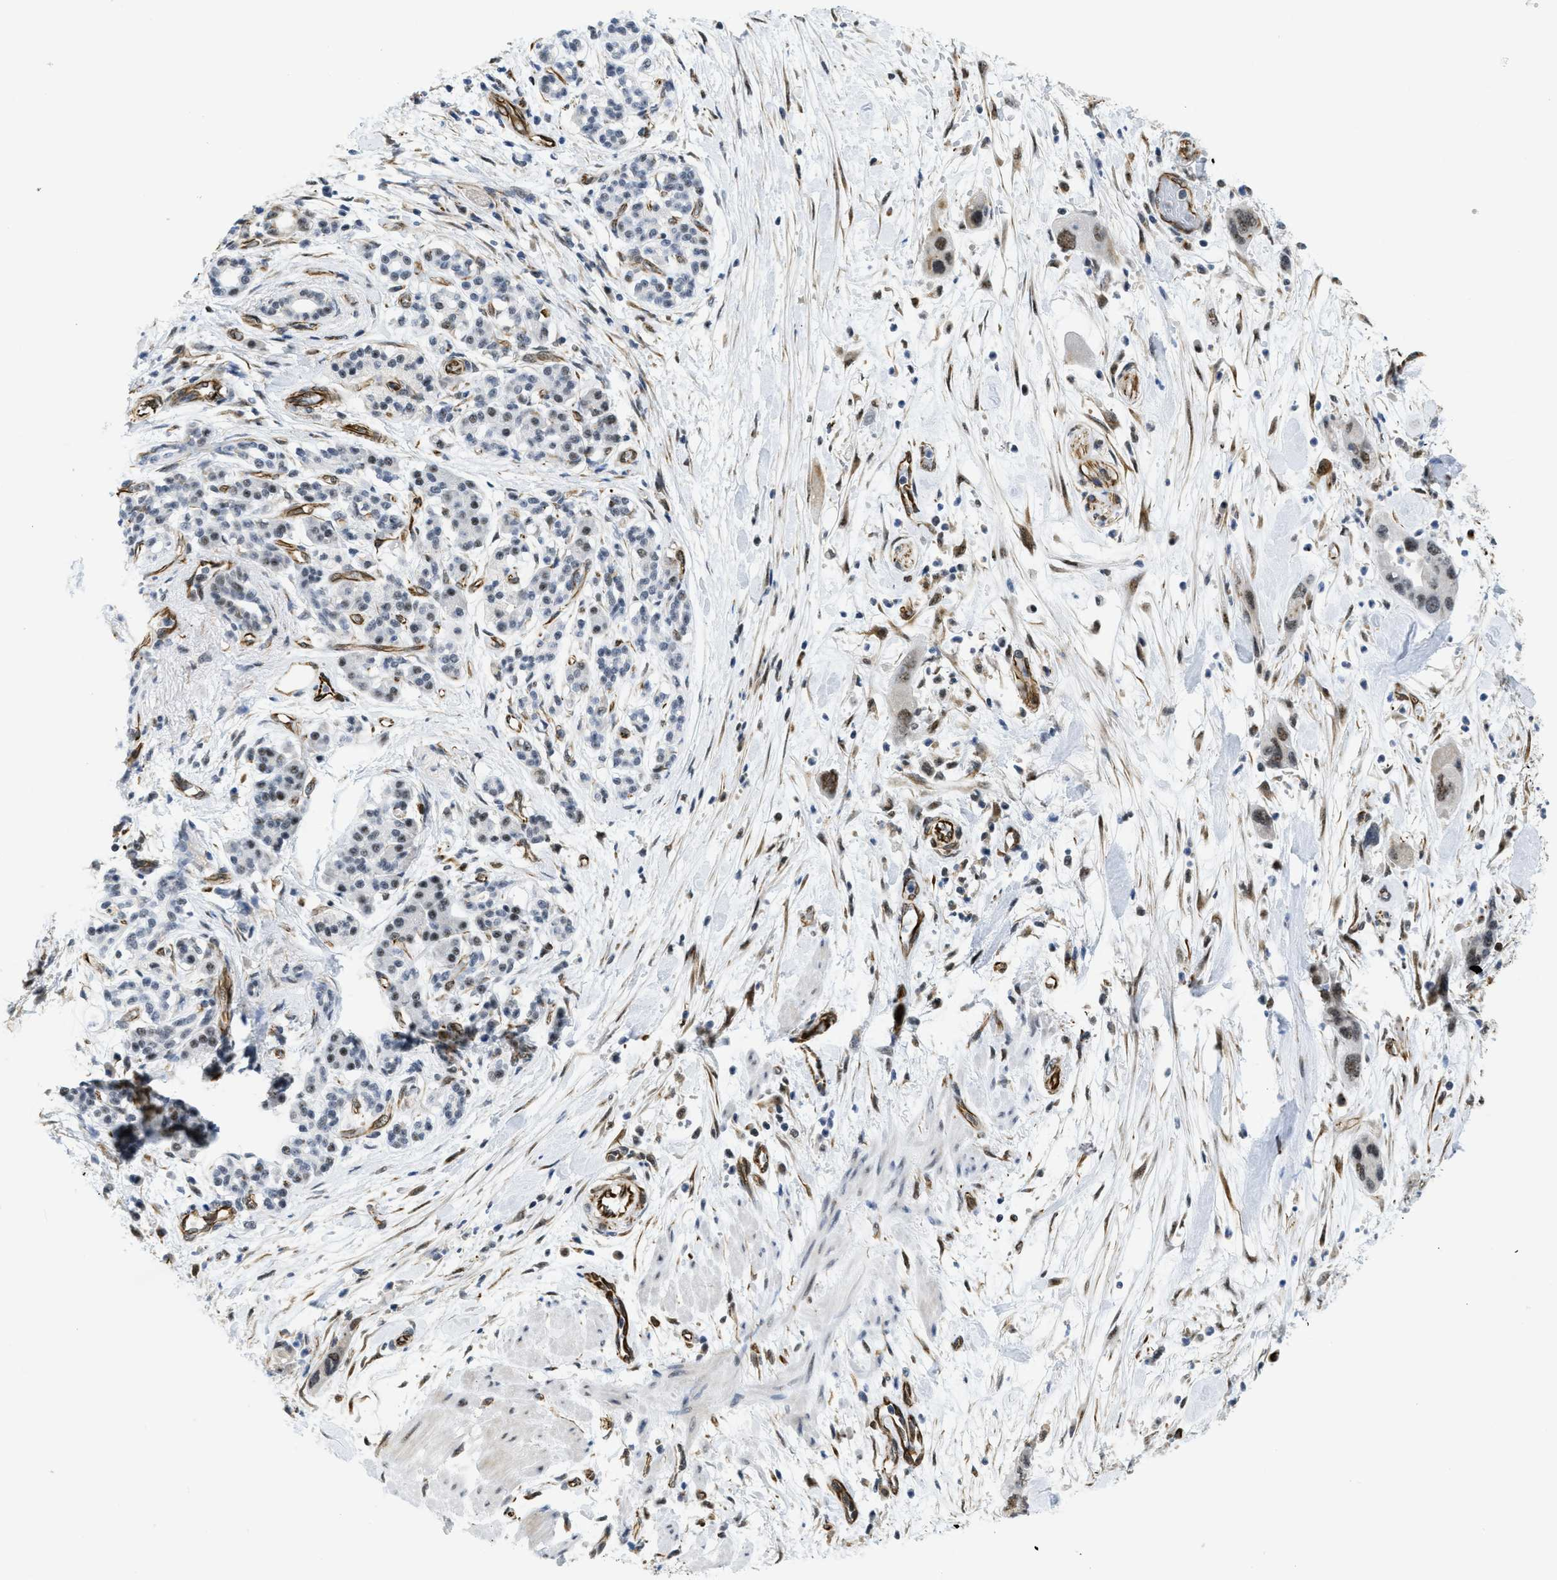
{"staining": {"intensity": "moderate", "quantity": ">75%", "location": "nuclear"}, "tissue": "pancreatic cancer", "cell_type": "Tumor cells", "image_type": "cancer", "snomed": [{"axis": "morphology", "description": "Normal tissue, NOS"}, {"axis": "morphology", "description": "Adenocarcinoma, NOS"}, {"axis": "topography", "description": "Pancreas"}], "caption": "A micrograph of human pancreatic adenocarcinoma stained for a protein demonstrates moderate nuclear brown staining in tumor cells. (brown staining indicates protein expression, while blue staining denotes nuclei).", "gene": "LRRC8B", "patient": {"sex": "female", "age": 71}}